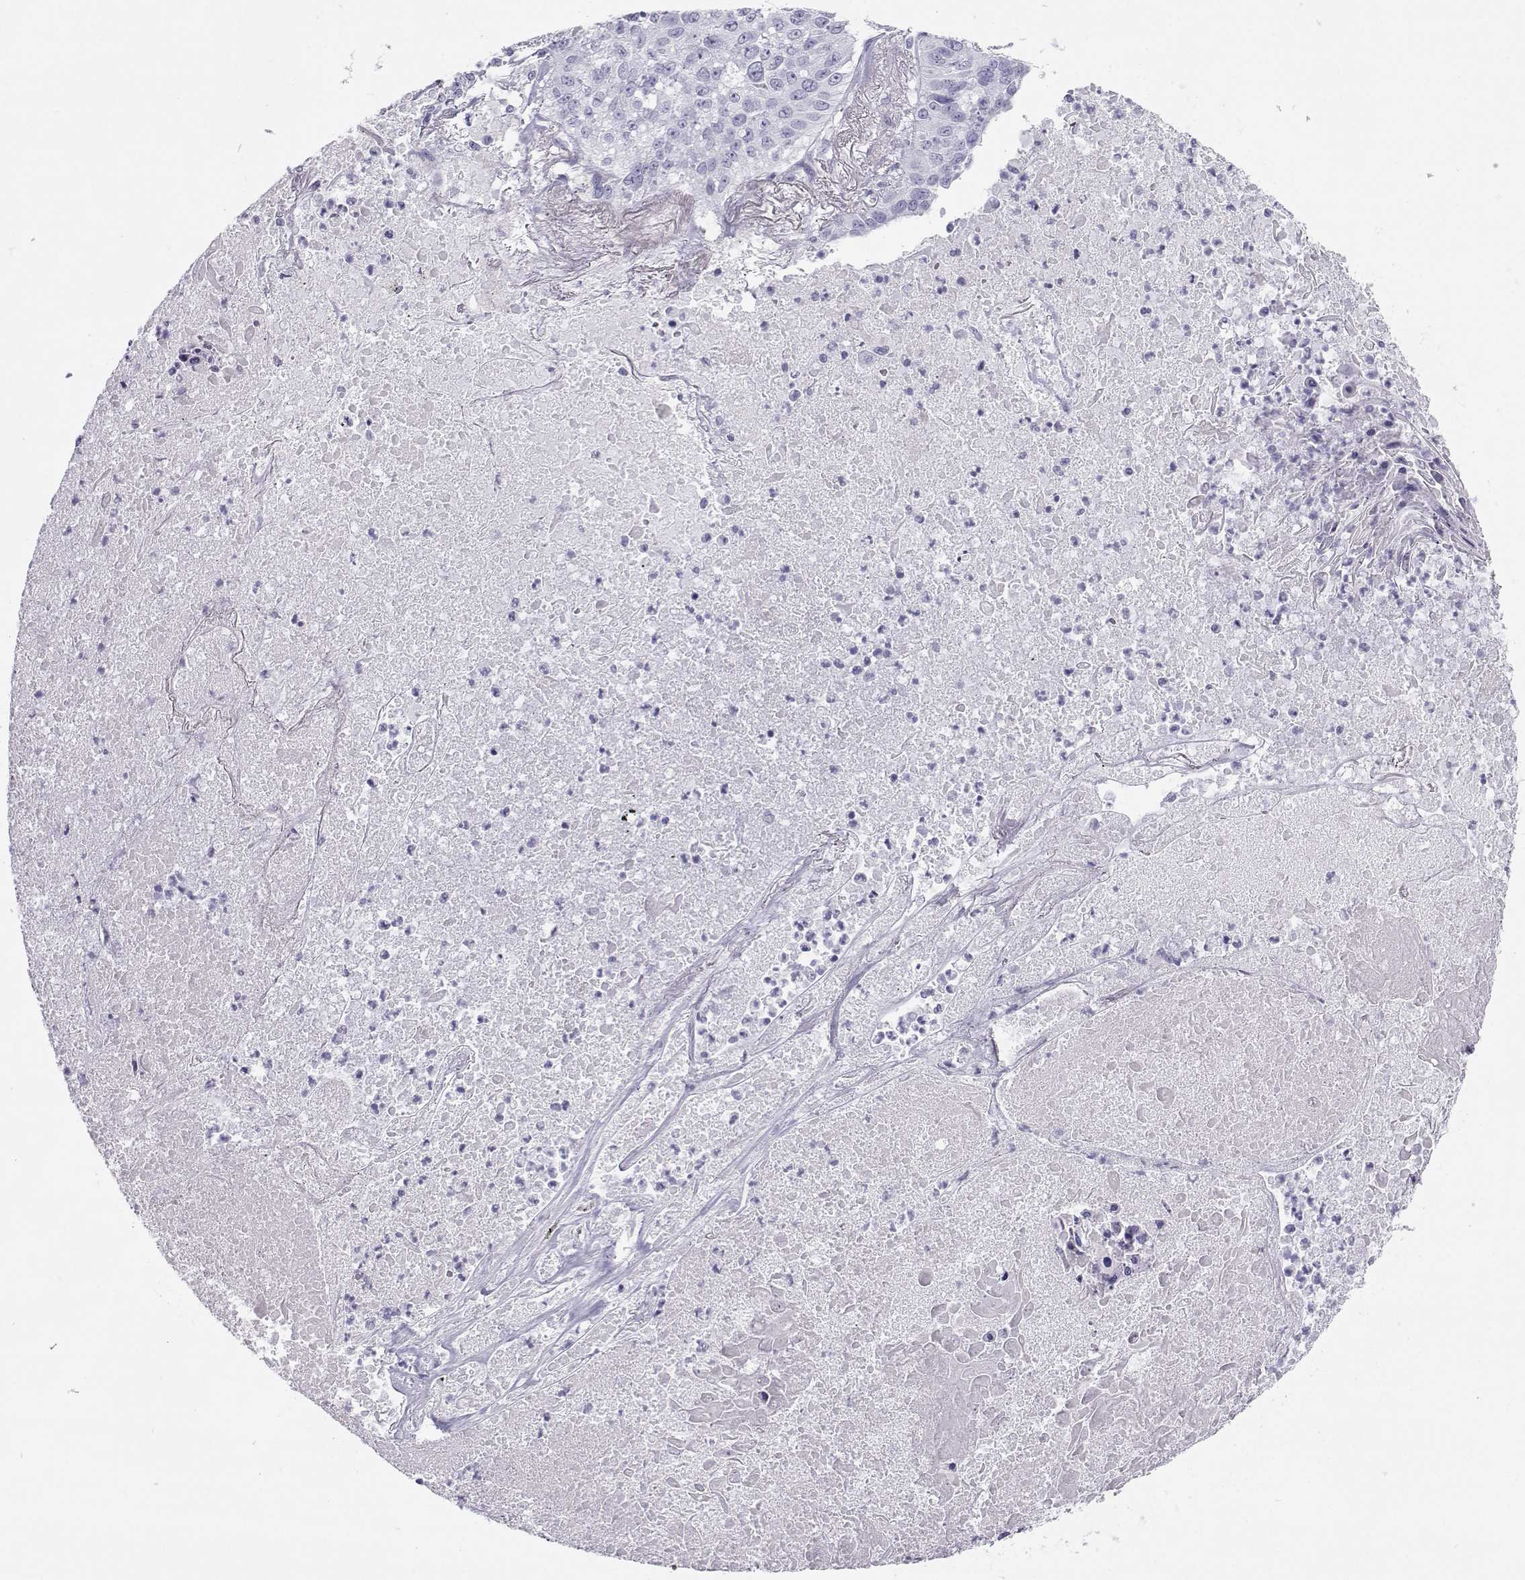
{"staining": {"intensity": "negative", "quantity": "none", "location": "none"}, "tissue": "lung cancer", "cell_type": "Tumor cells", "image_type": "cancer", "snomed": [{"axis": "morphology", "description": "Squamous cell carcinoma, NOS"}, {"axis": "topography", "description": "Lung"}], "caption": "Tumor cells show no significant positivity in lung cancer (squamous cell carcinoma). (DAB immunohistochemistry visualized using brightfield microscopy, high magnification).", "gene": "SST", "patient": {"sex": "male", "age": 64}}